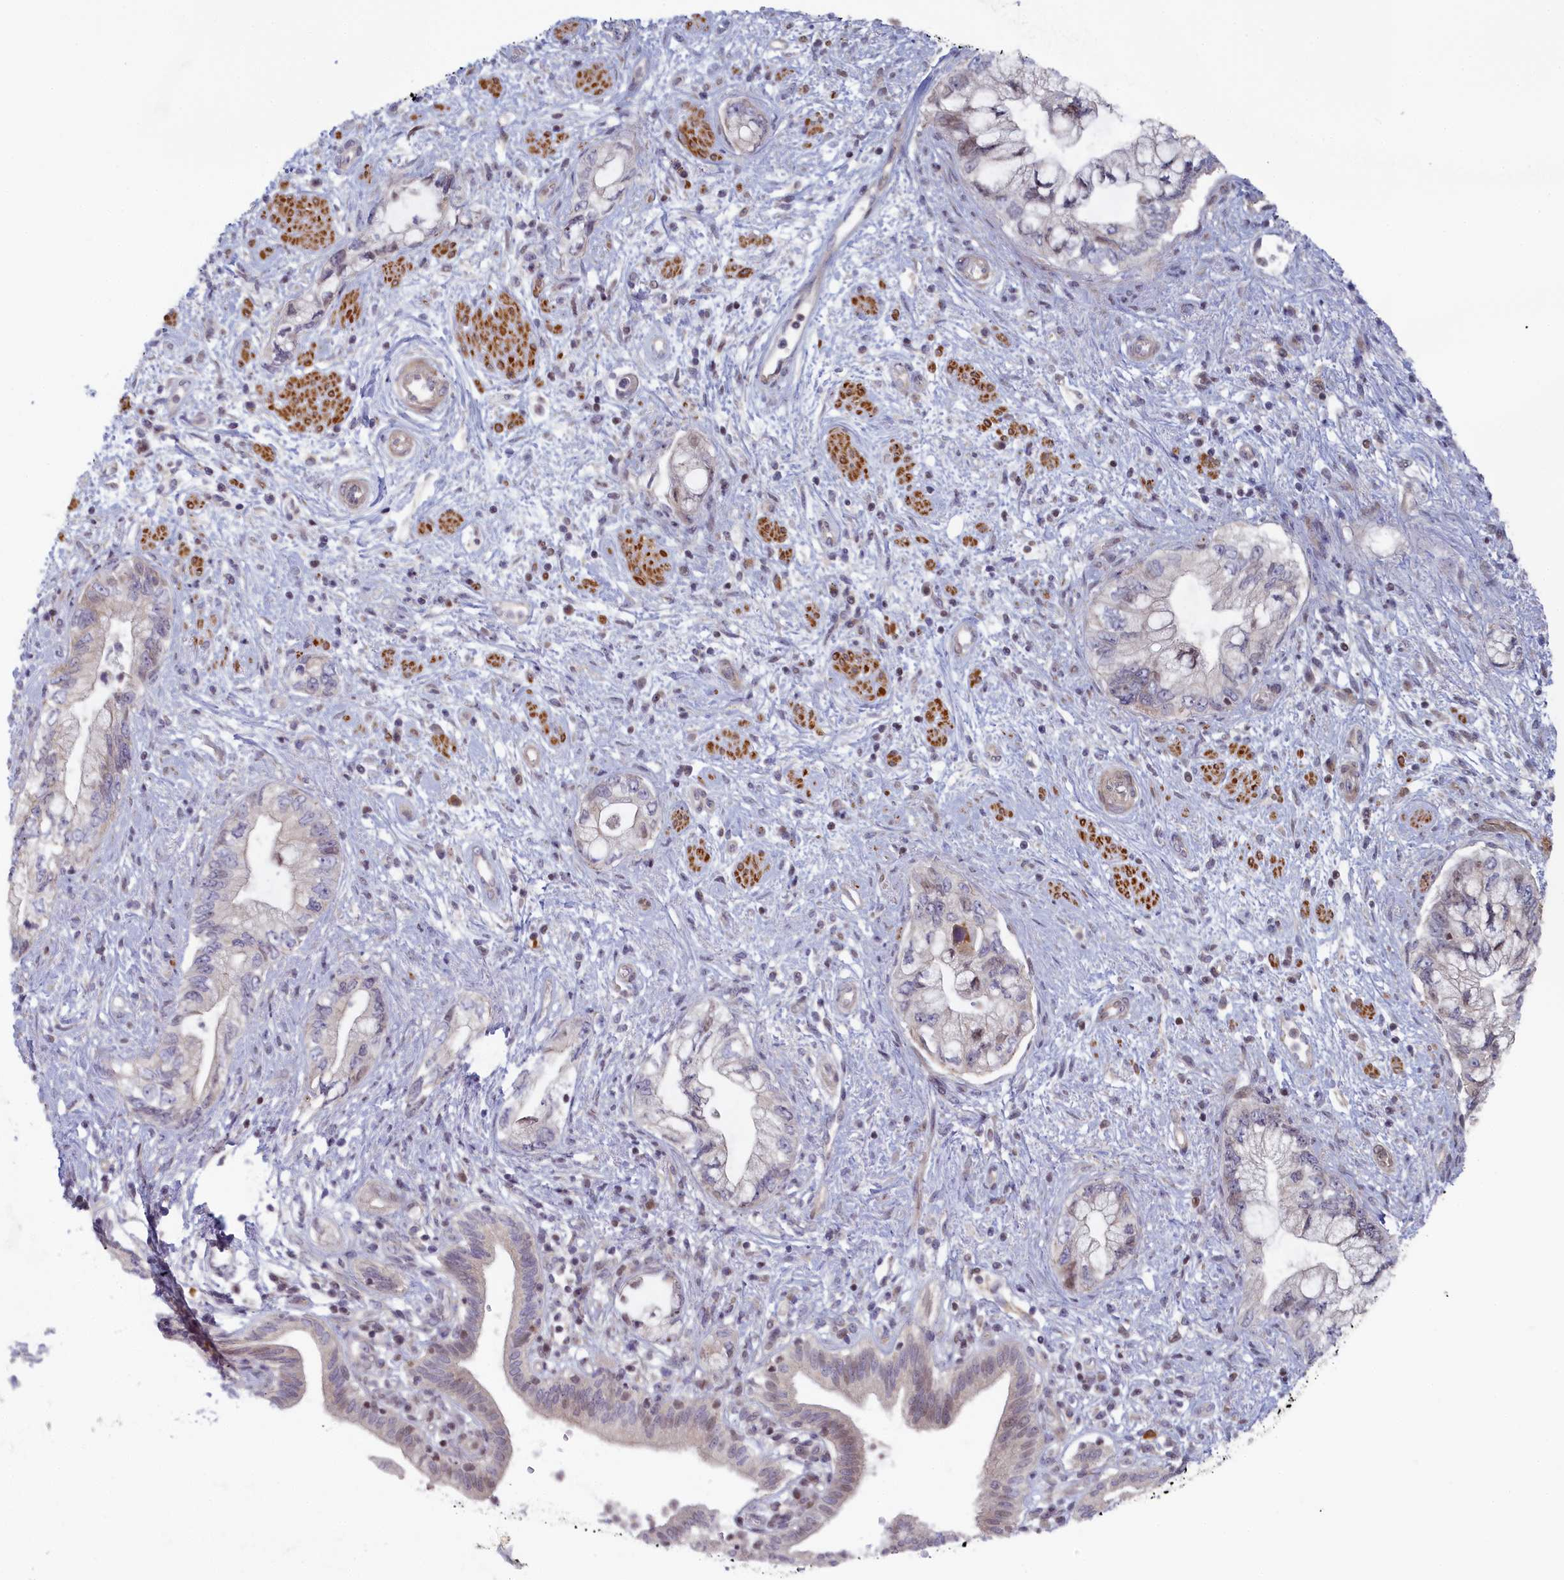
{"staining": {"intensity": "negative", "quantity": "none", "location": "none"}, "tissue": "pancreatic cancer", "cell_type": "Tumor cells", "image_type": "cancer", "snomed": [{"axis": "morphology", "description": "Adenocarcinoma, NOS"}, {"axis": "topography", "description": "Pancreas"}], "caption": "High power microscopy micrograph of an immunohistochemistry micrograph of pancreatic cancer (adenocarcinoma), revealing no significant staining in tumor cells. (DAB (3,3'-diaminobenzidine) IHC, high magnification).", "gene": "INTS4", "patient": {"sex": "female", "age": 73}}